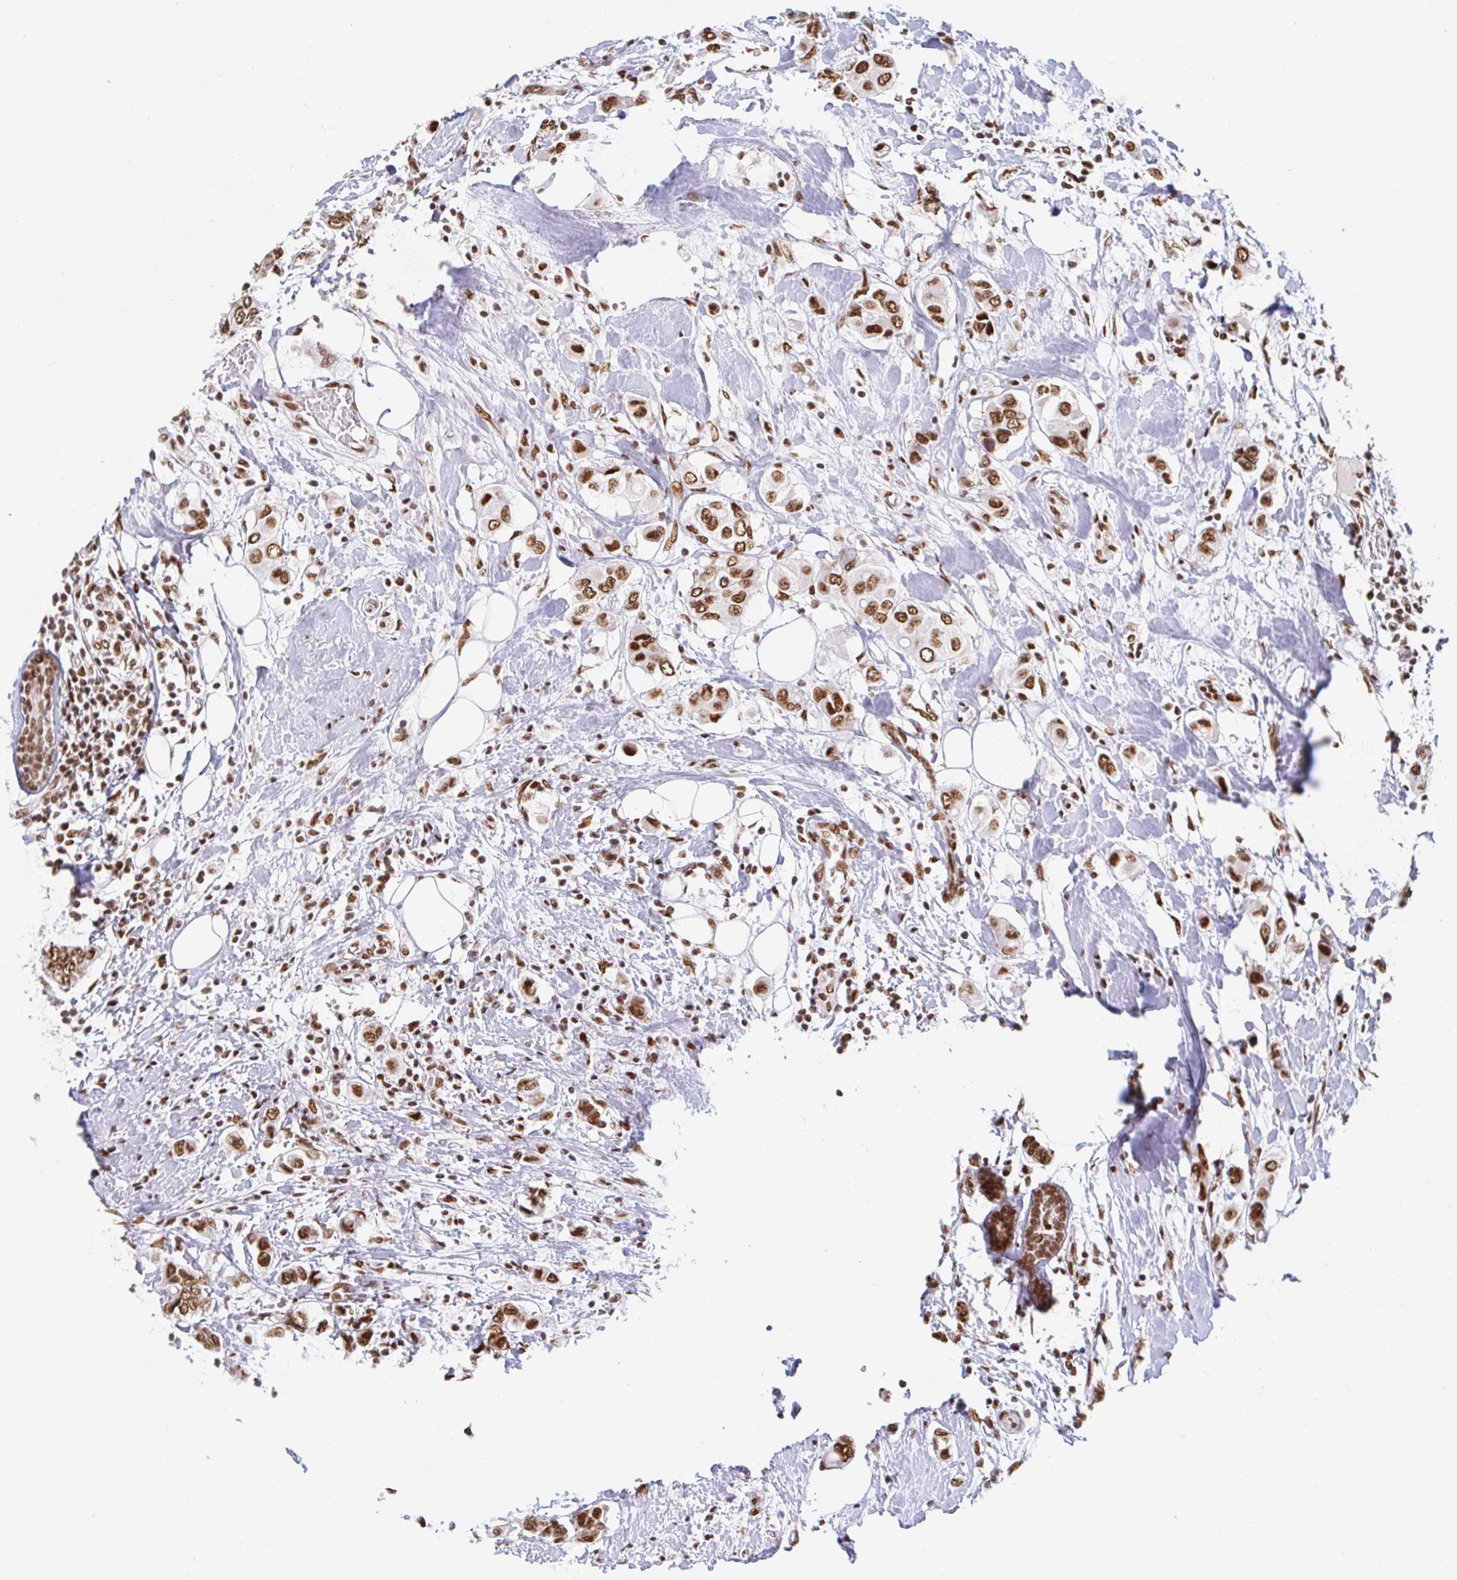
{"staining": {"intensity": "strong", "quantity": ">75%", "location": "nuclear"}, "tissue": "breast cancer", "cell_type": "Tumor cells", "image_type": "cancer", "snomed": [{"axis": "morphology", "description": "Lobular carcinoma"}, {"axis": "topography", "description": "Breast"}], "caption": "There is high levels of strong nuclear staining in tumor cells of breast lobular carcinoma, as demonstrated by immunohistochemical staining (brown color).", "gene": "RBMX", "patient": {"sex": "female", "age": 51}}